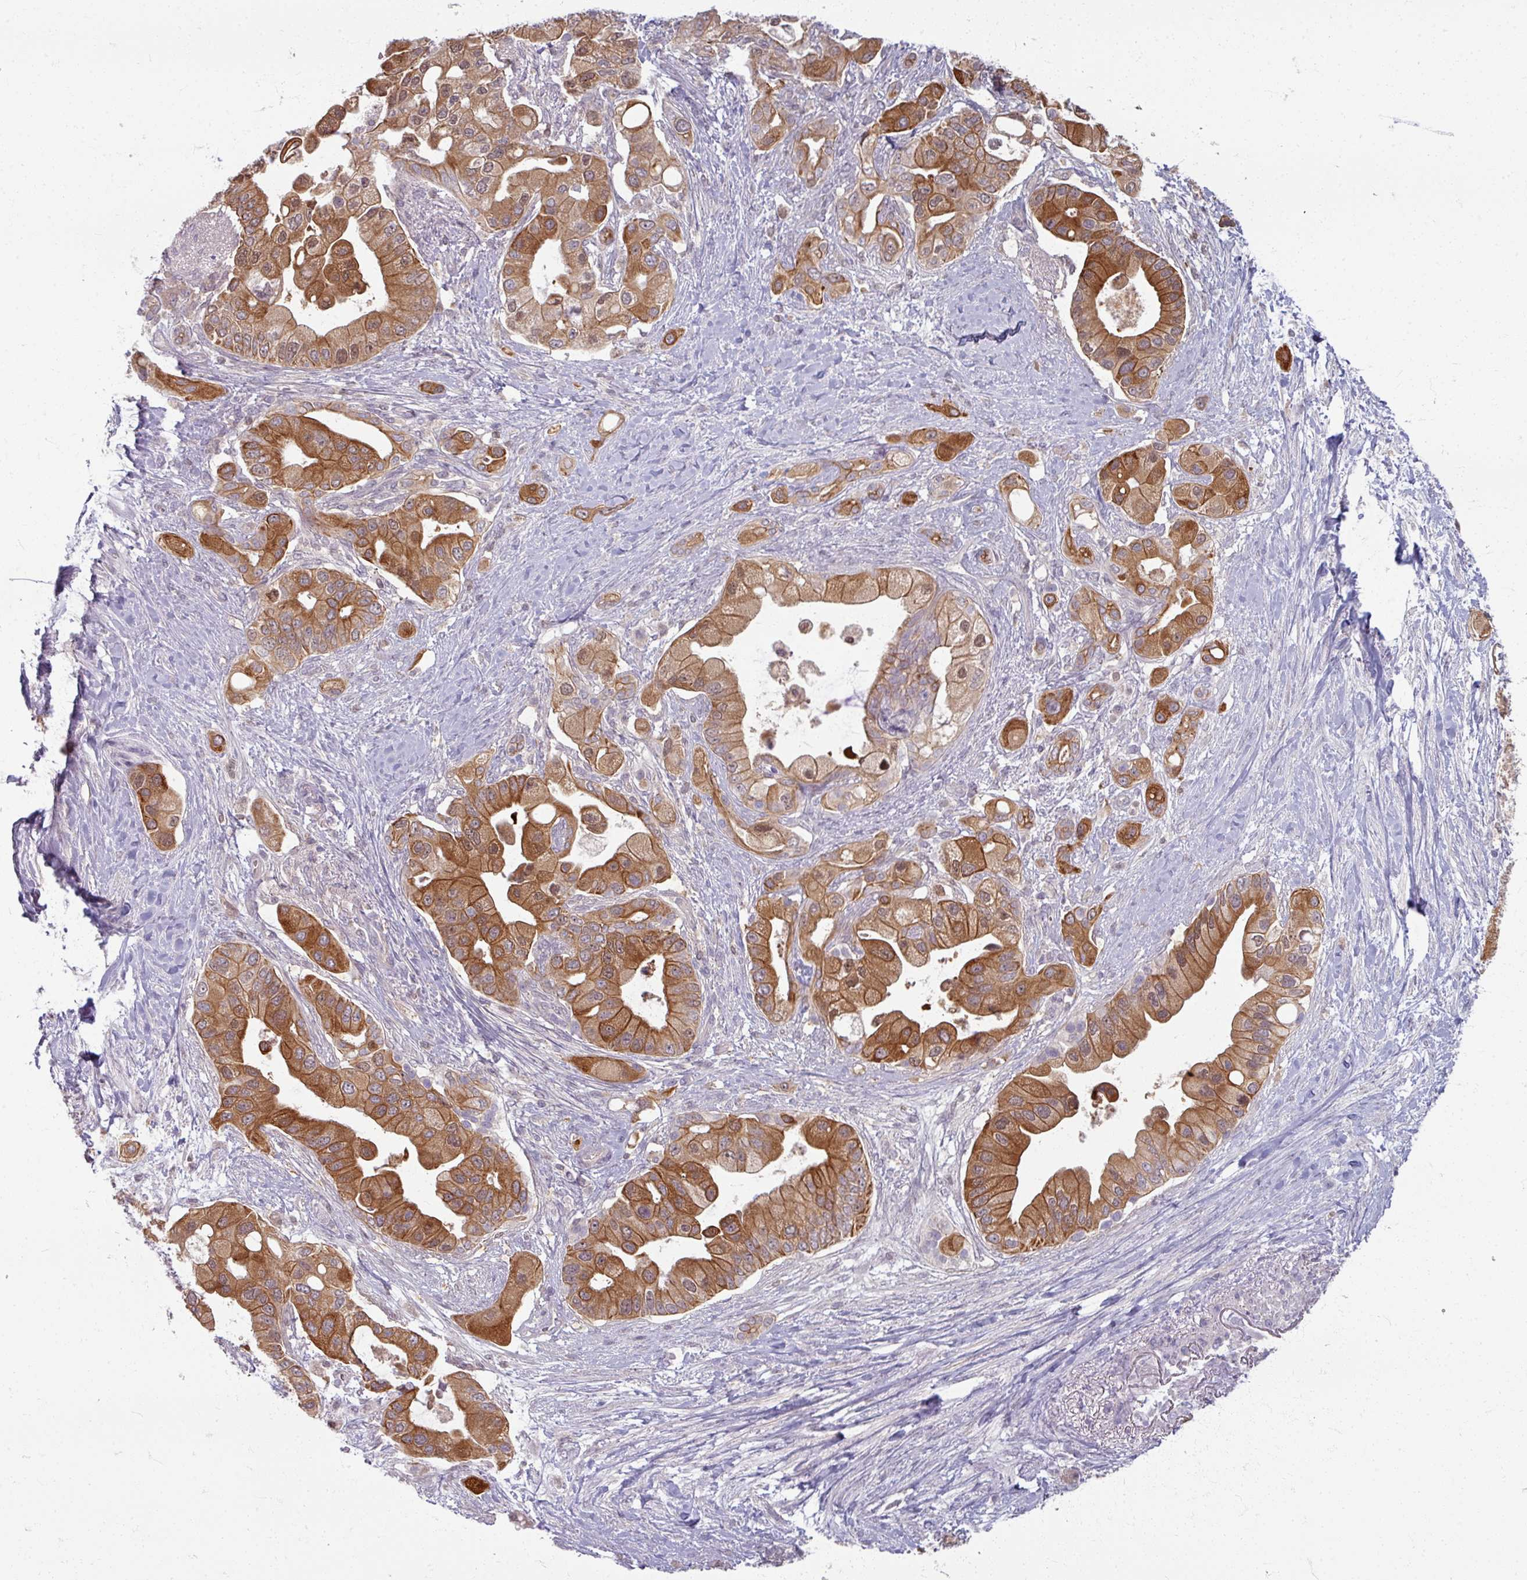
{"staining": {"intensity": "moderate", "quantity": ">75%", "location": "cytoplasmic/membranous"}, "tissue": "pancreatic cancer", "cell_type": "Tumor cells", "image_type": "cancer", "snomed": [{"axis": "morphology", "description": "Adenocarcinoma, NOS"}, {"axis": "topography", "description": "Pancreas"}], "caption": "Human pancreatic cancer stained for a protein (brown) displays moderate cytoplasmic/membranous positive expression in approximately >75% of tumor cells.", "gene": "TTLL7", "patient": {"sex": "male", "age": 57}}